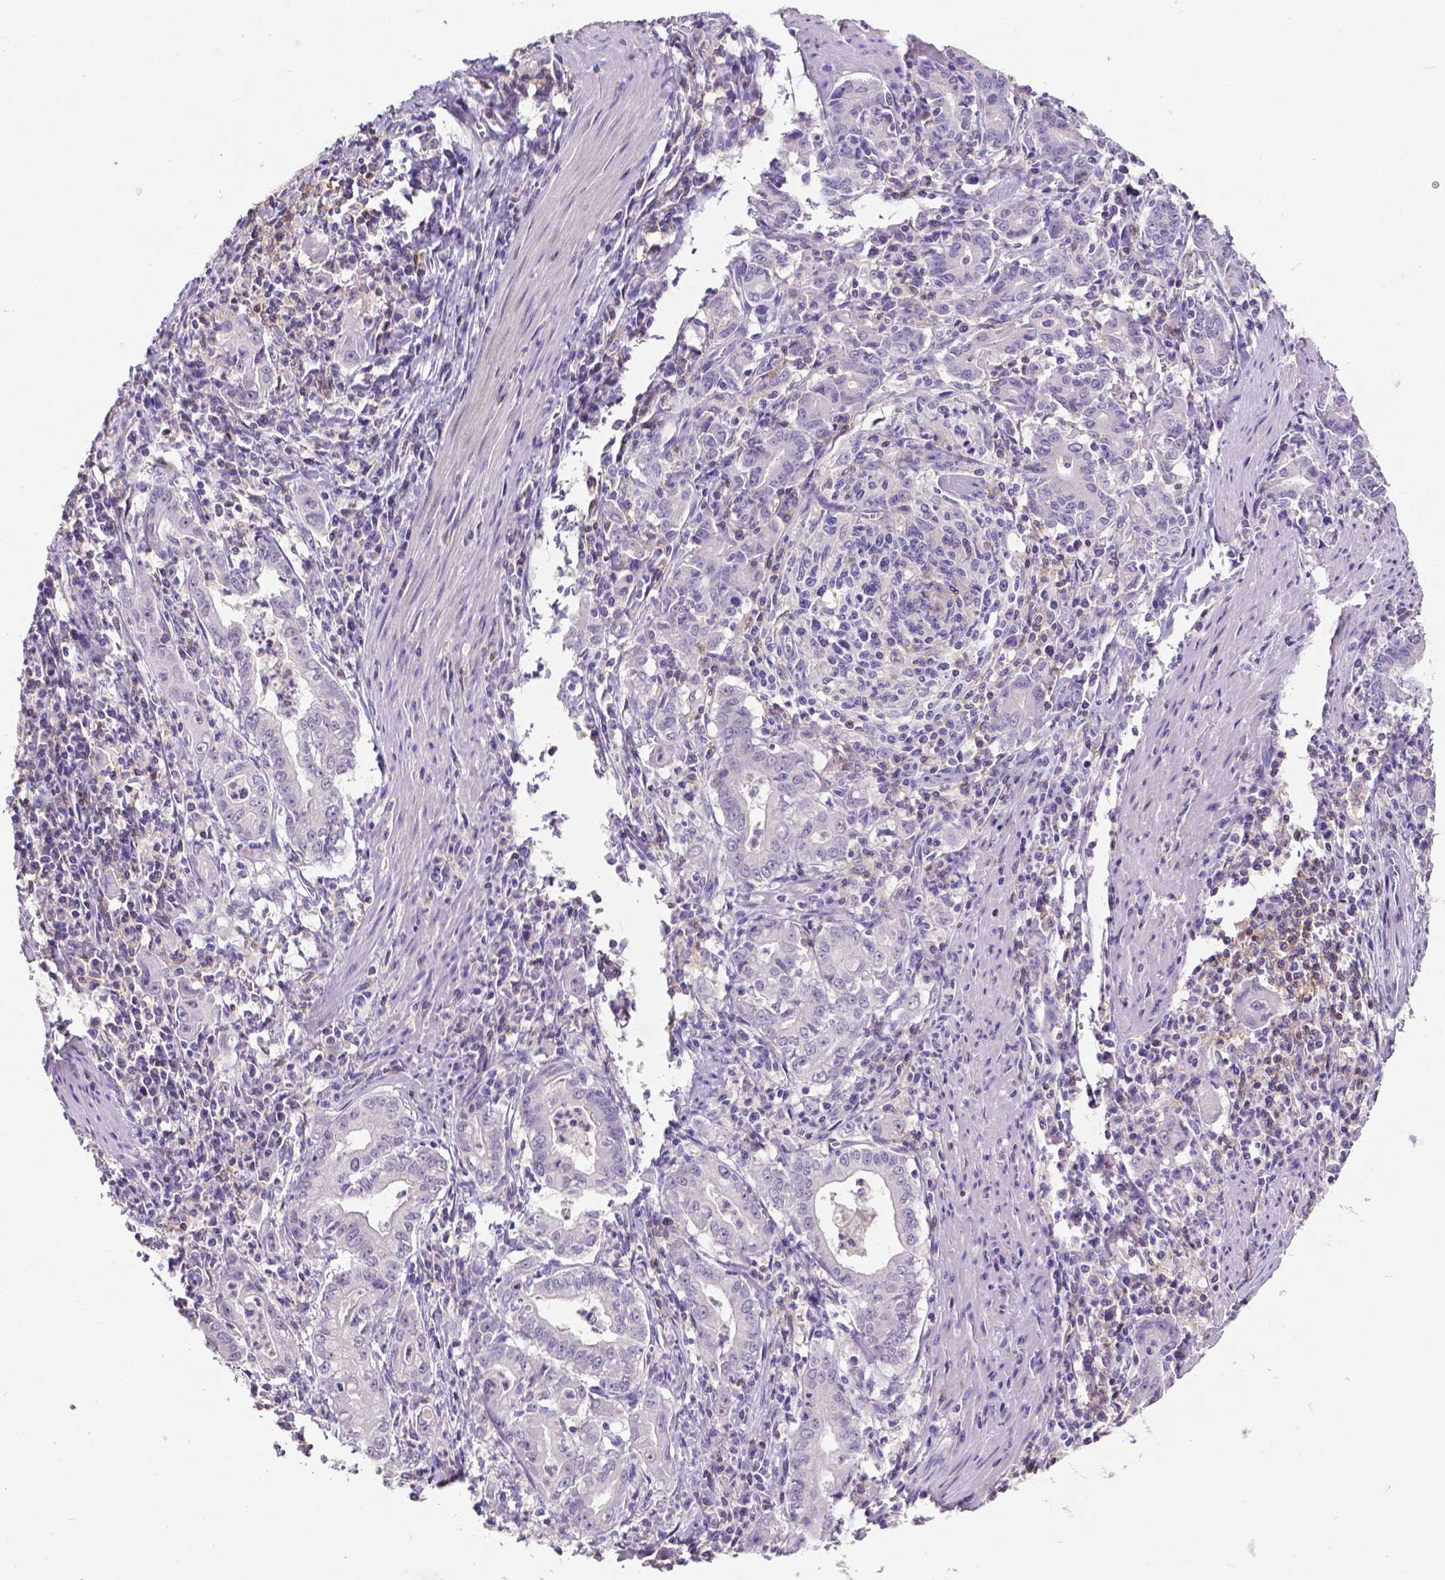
{"staining": {"intensity": "negative", "quantity": "none", "location": "none"}, "tissue": "stomach cancer", "cell_type": "Tumor cells", "image_type": "cancer", "snomed": [{"axis": "morphology", "description": "Adenocarcinoma, NOS"}, {"axis": "topography", "description": "Stomach, upper"}], "caption": "Tumor cells are negative for protein expression in human stomach cancer (adenocarcinoma).", "gene": "CD4", "patient": {"sex": "female", "age": 79}}